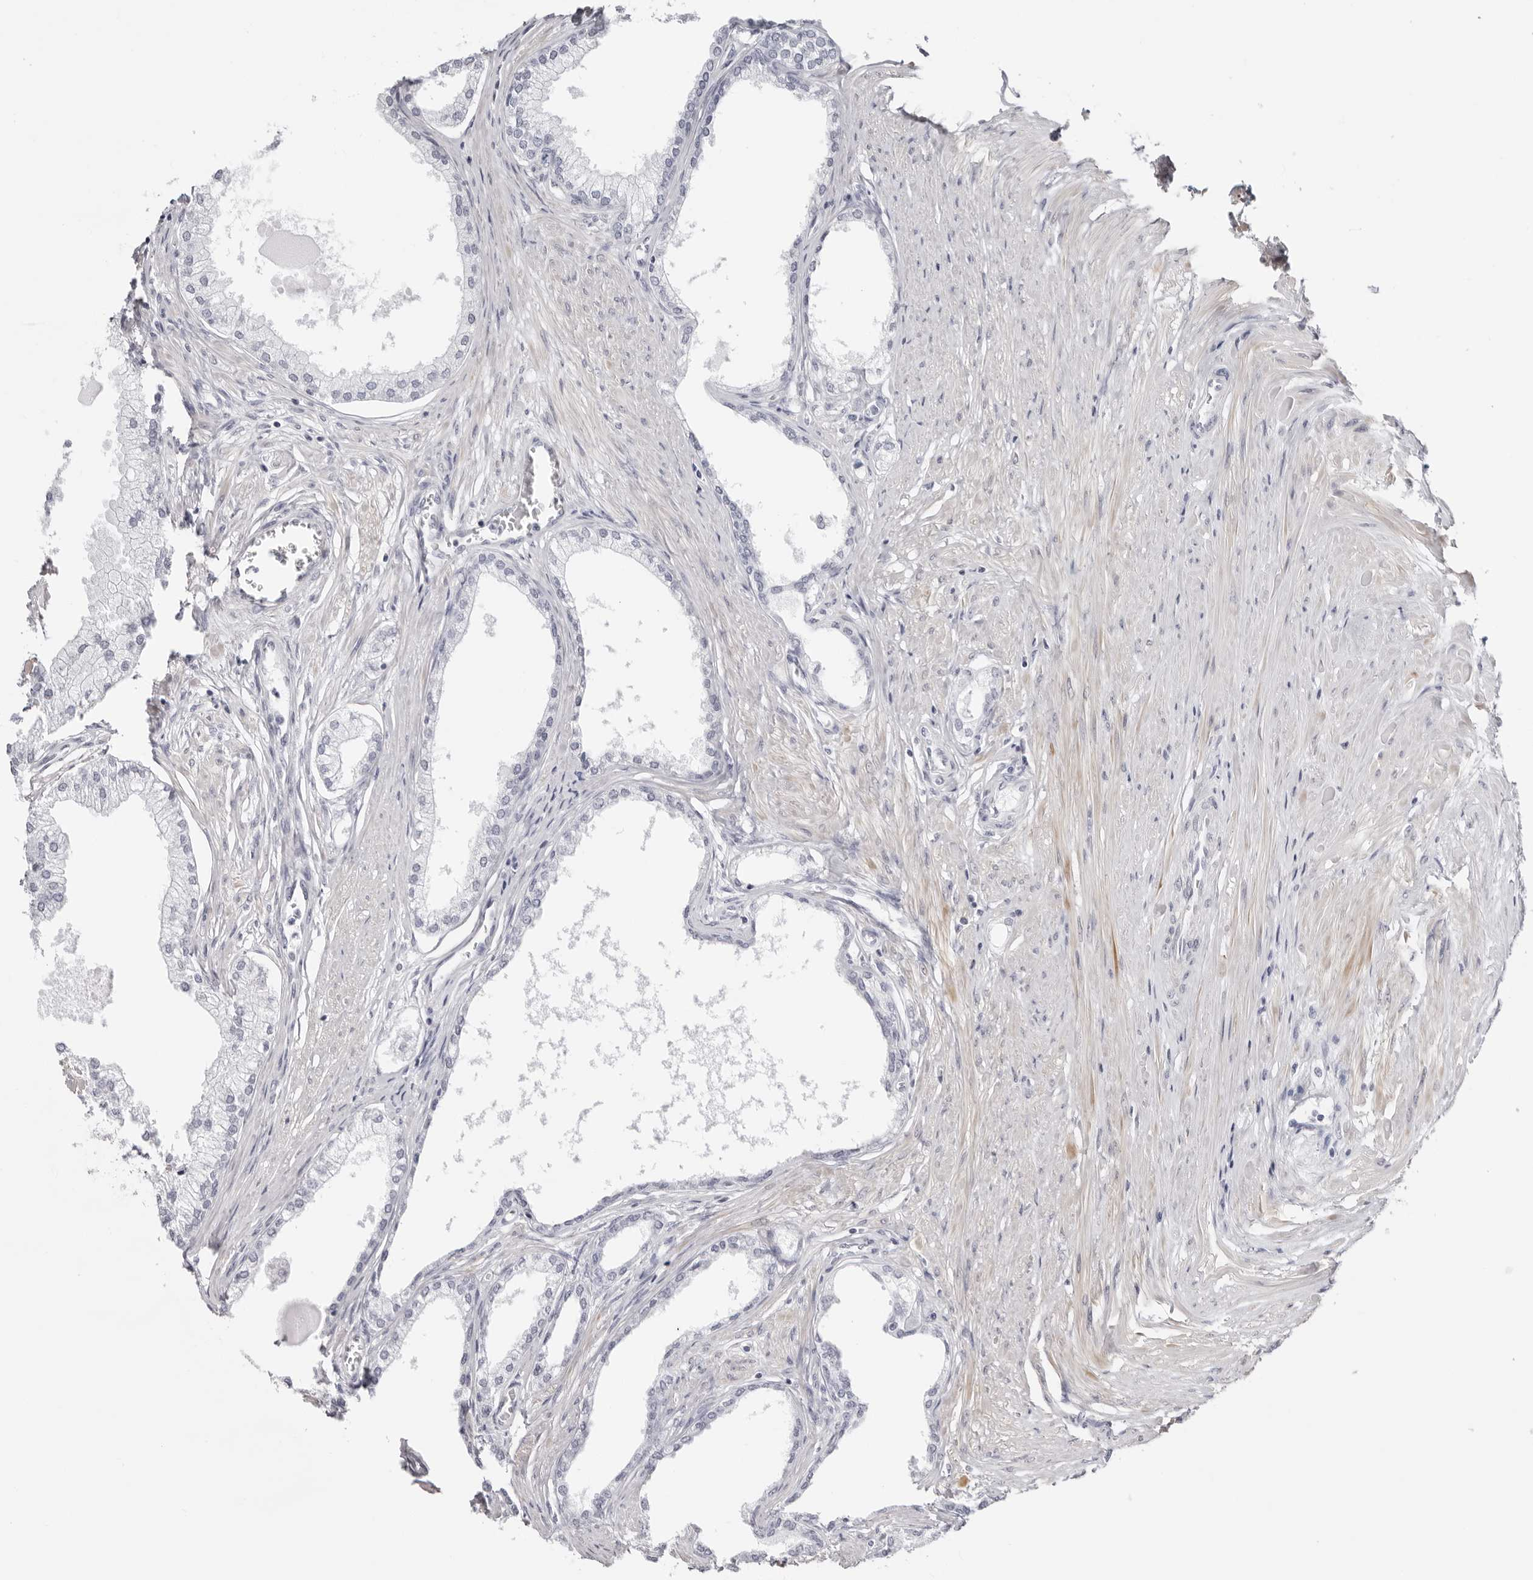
{"staining": {"intensity": "negative", "quantity": "none", "location": "none"}, "tissue": "prostate", "cell_type": "Glandular cells", "image_type": "normal", "snomed": [{"axis": "morphology", "description": "Normal tissue, NOS"}, {"axis": "morphology", "description": "Urothelial carcinoma, Low grade"}, {"axis": "topography", "description": "Urinary bladder"}, {"axis": "topography", "description": "Prostate"}], "caption": "Immunohistochemistry (IHC) of benign human prostate exhibits no positivity in glandular cells. (IHC, brightfield microscopy, high magnification).", "gene": "INSL3", "patient": {"sex": "male", "age": 60}}